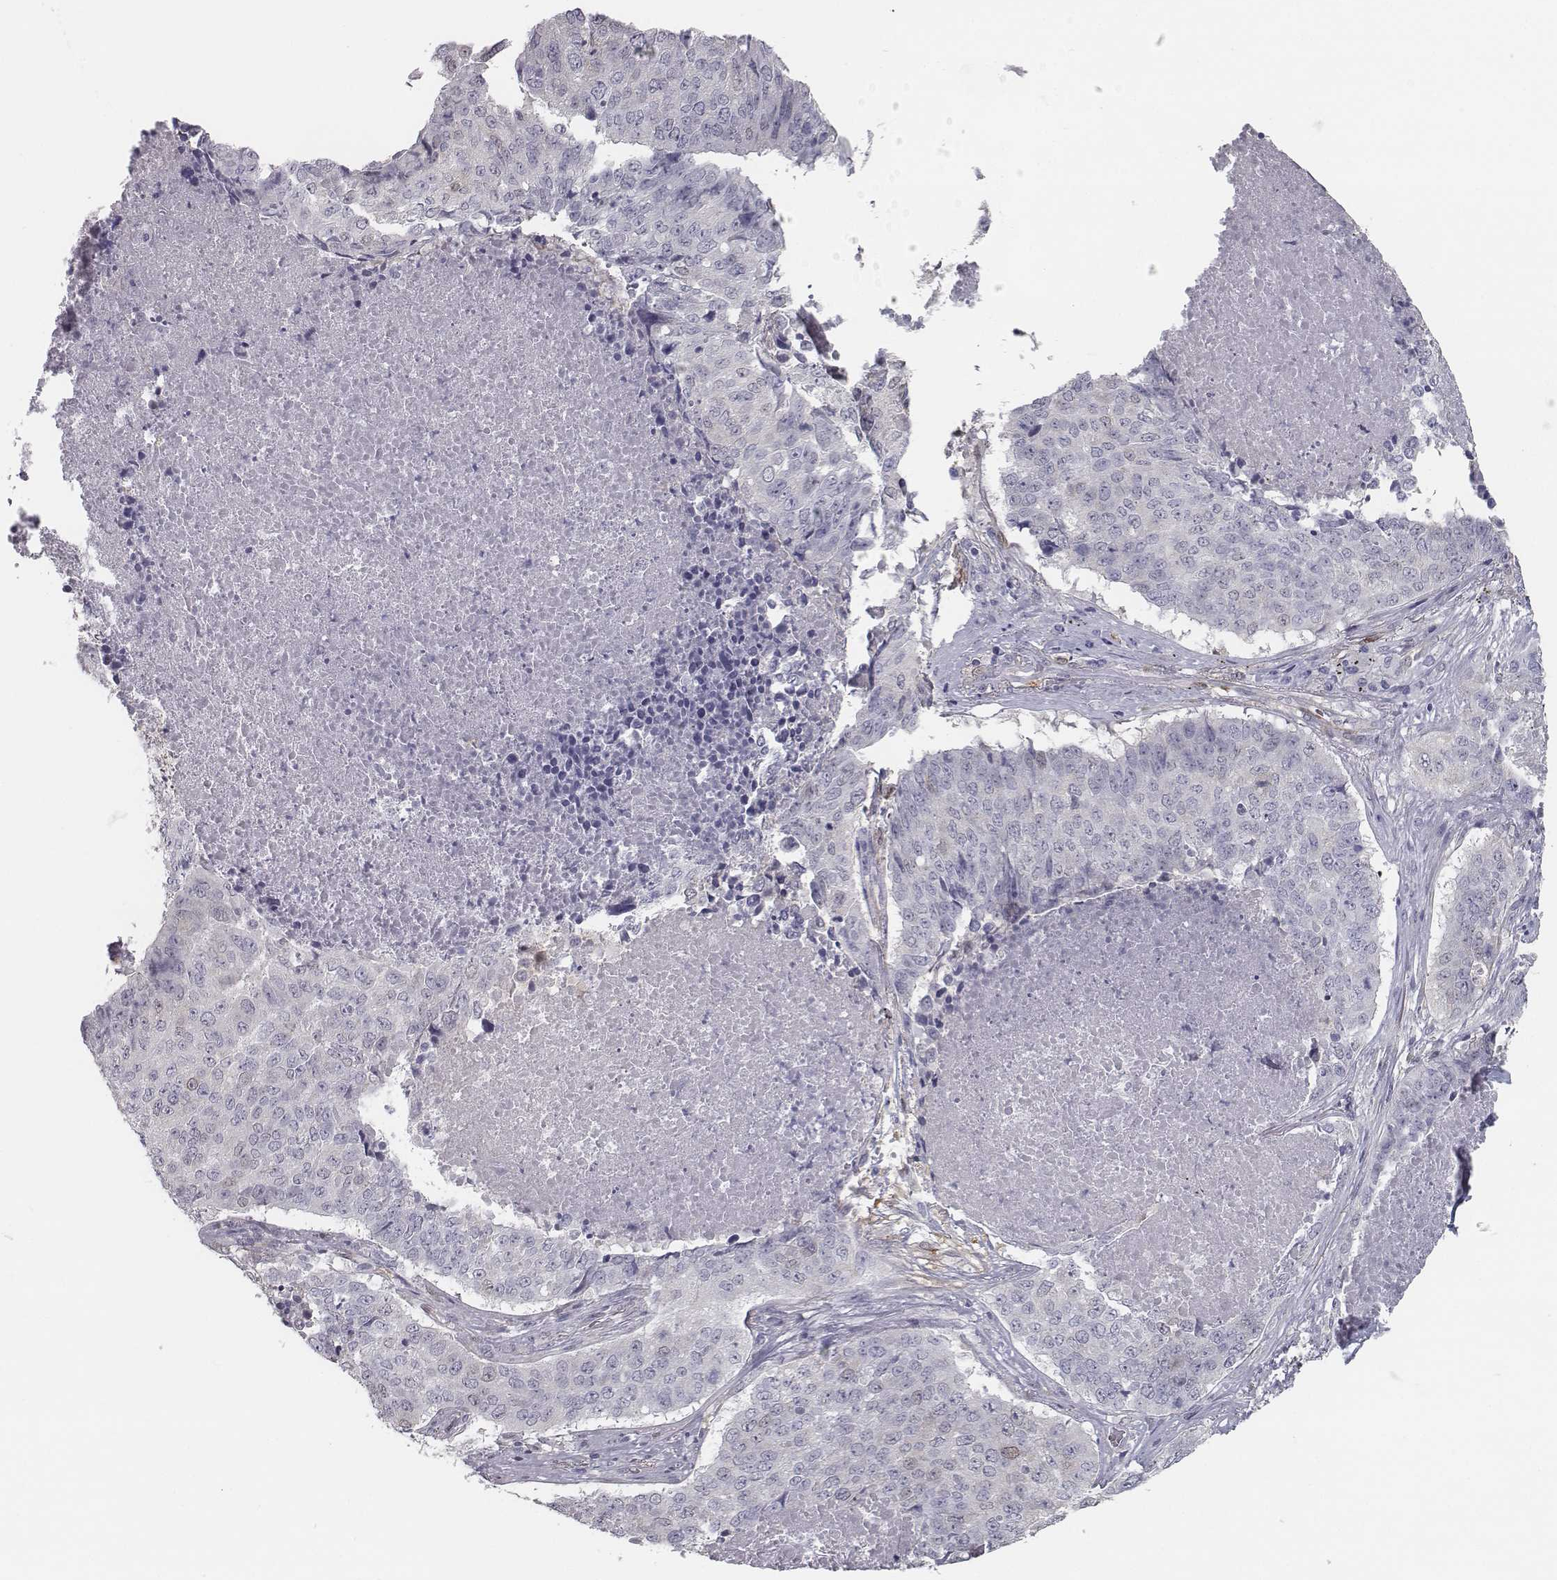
{"staining": {"intensity": "negative", "quantity": "none", "location": "none"}, "tissue": "lung cancer", "cell_type": "Tumor cells", "image_type": "cancer", "snomed": [{"axis": "morphology", "description": "Normal tissue, NOS"}, {"axis": "morphology", "description": "Squamous cell carcinoma, NOS"}, {"axis": "topography", "description": "Bronchus"}, {"axis": "topography", "description": "Lung"}], "caption": "Tumor cells show no significant protein staining in lung squamous cell carcinoma.", "gene": "ISYNA1", "patient": {"sex": "male", "age": 64}}